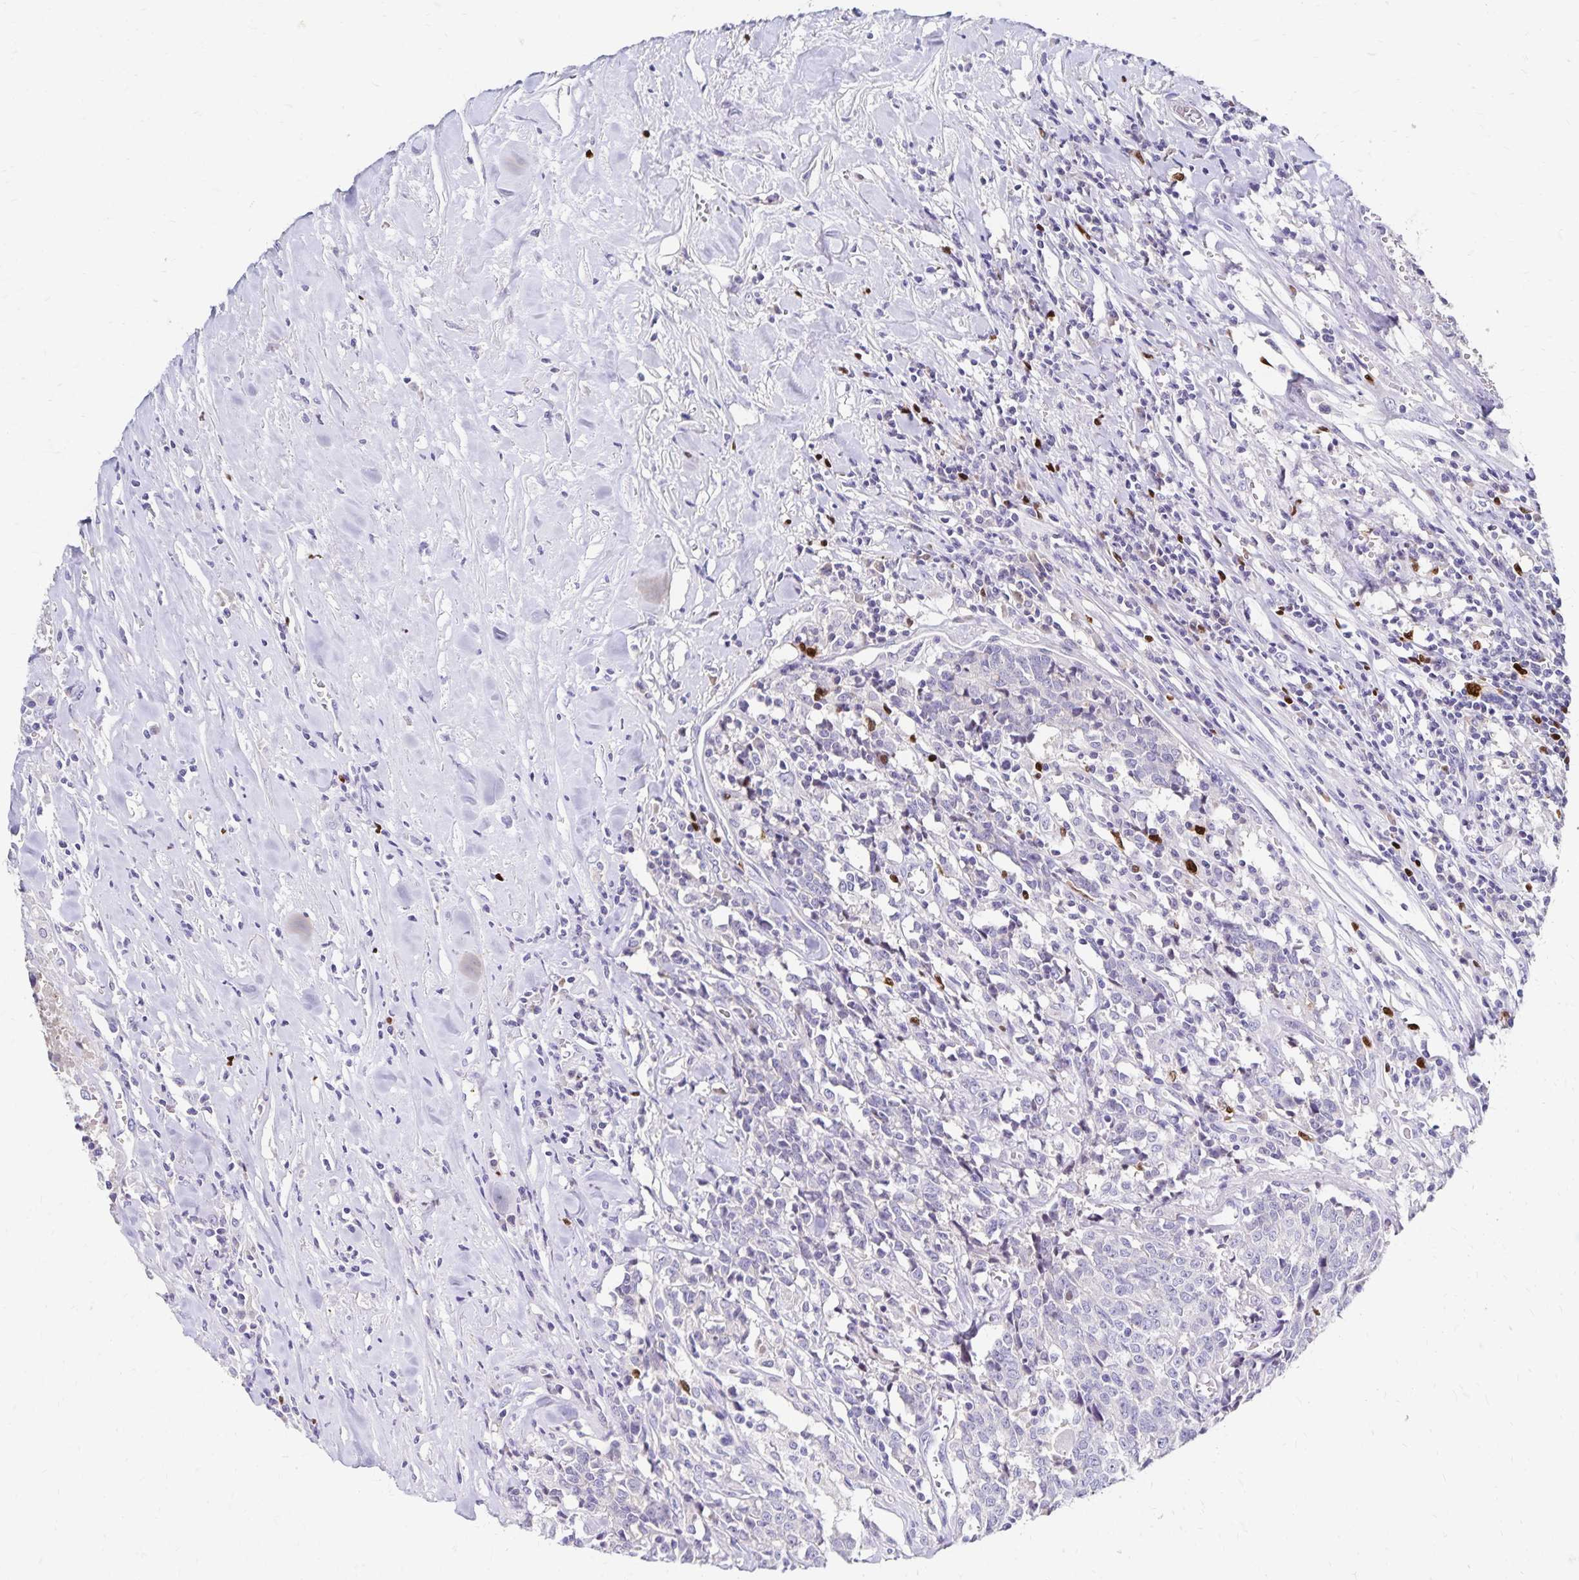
{"staining": {"intensity": "negative", "quantity": "none", "location": "none"}, "tissue": "prostate cancer", "cell_type": "Tumor cells", "image_type": "cancer", "snomed": [{"axis": "morphology", "description": "Adenocarcinoma, High grade"}, {"axis": "topography", "description": "Prostate and seminal vesicle, NOS"}], "caption": "Prostate cancer stained for a protein using immunohistochemistry exhibits no staining tumor cells.", "gene": "PAX5", "patient": {"sex": "male", "age": 60}}